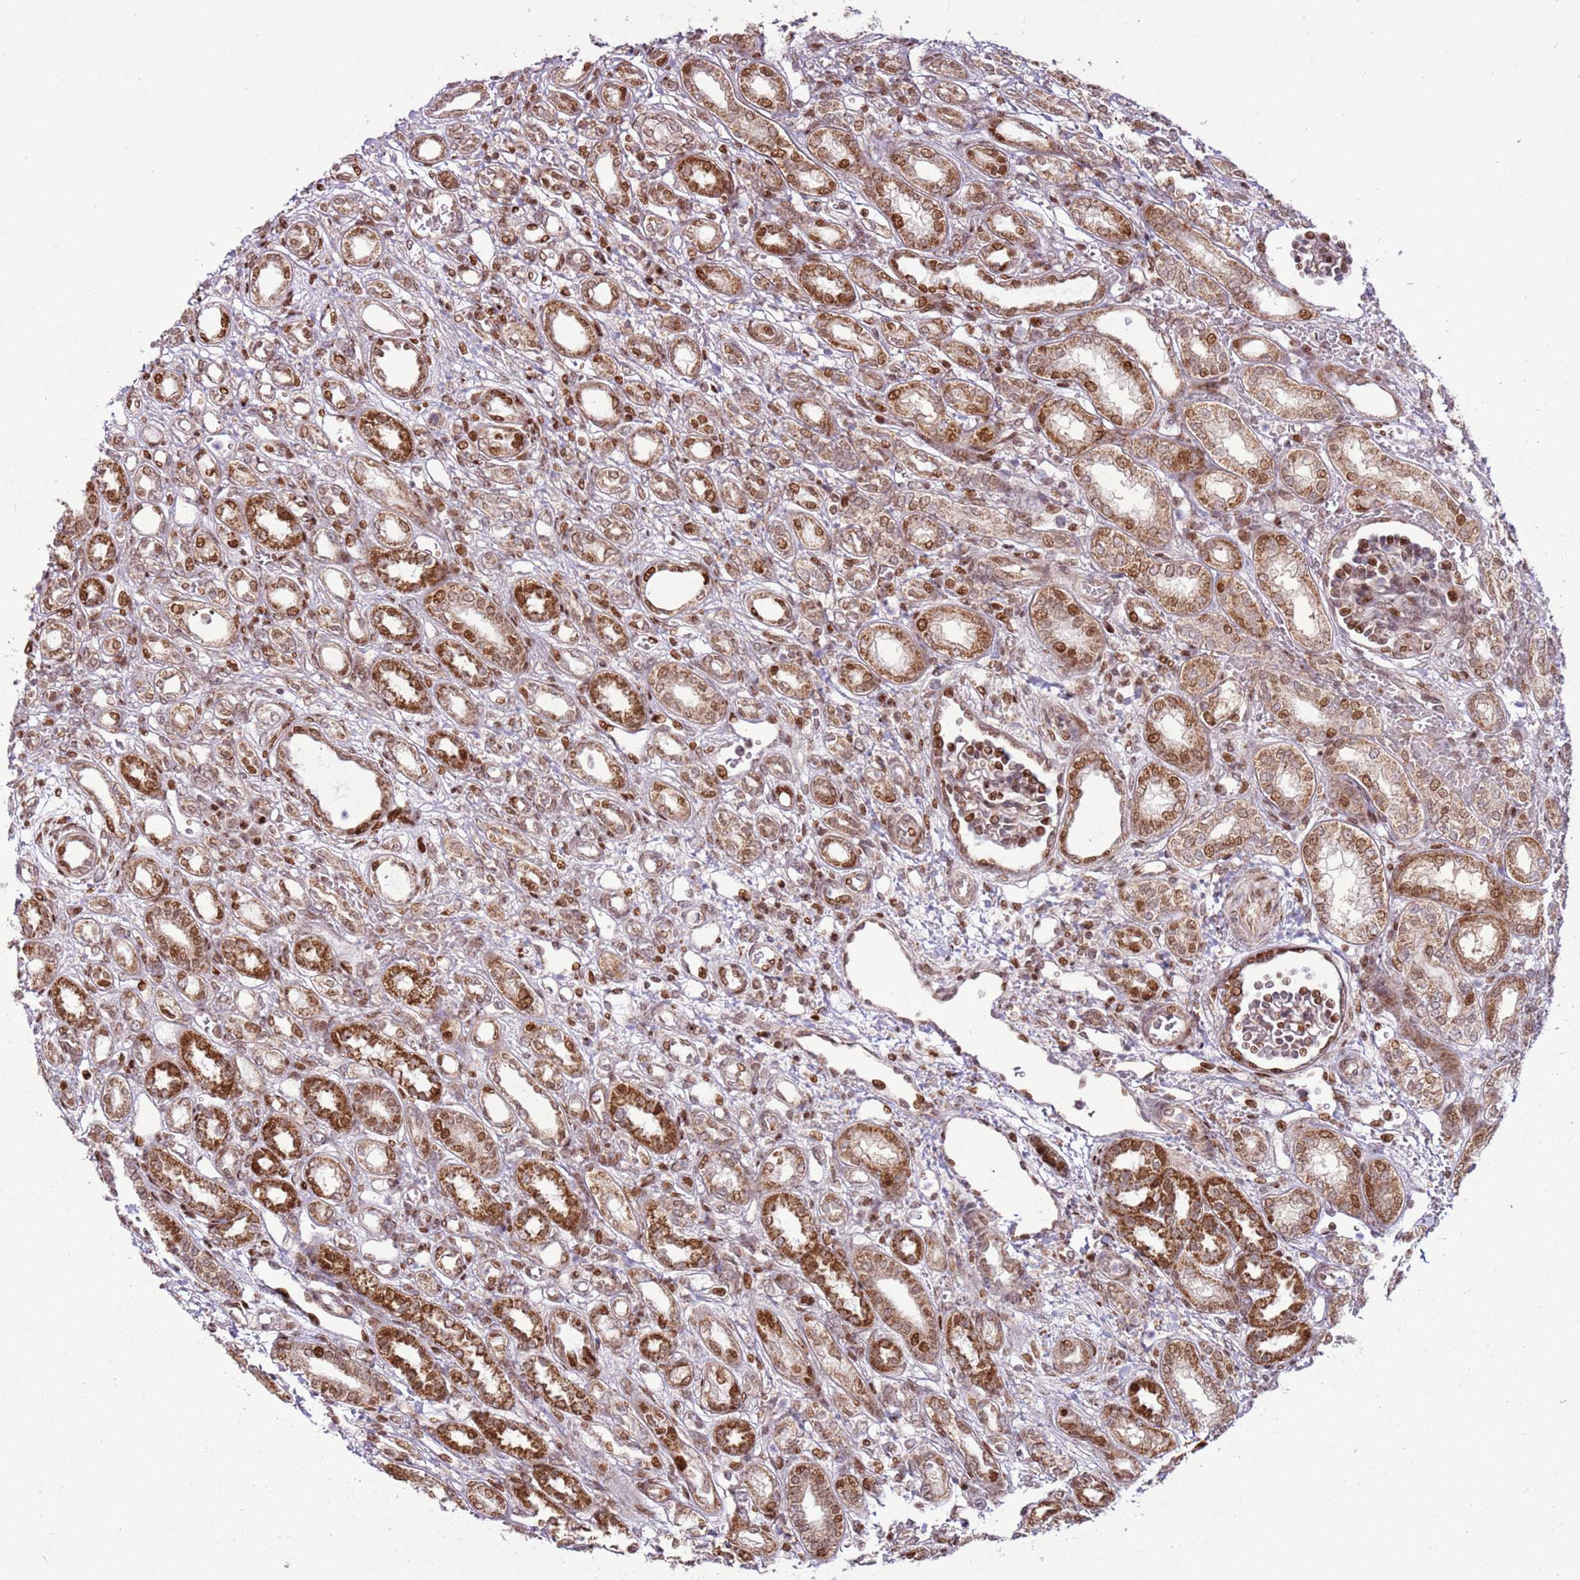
{"staining": {"intensity": "moderate", "quantity": ">75%", "location": "nuclear"}, "tissue": "kidney", "cell_type": "Cells in glomeruli", "image_type": "normal", "snomed": [{"axis": "morphology", "description": "Normal tissue, NOS"}, {"axis": "morphology", "description": "Neoplasm, malignant, NOS"}, {"axis": "topography", "description": "Kidney"}], "caption": "Protein analysis of benign kidney displays moderate nuclear positivity in approximately >75% of cells in glomeruli.", "gene": "PCTP", "patient": {"sex": "female", "age": 1}}